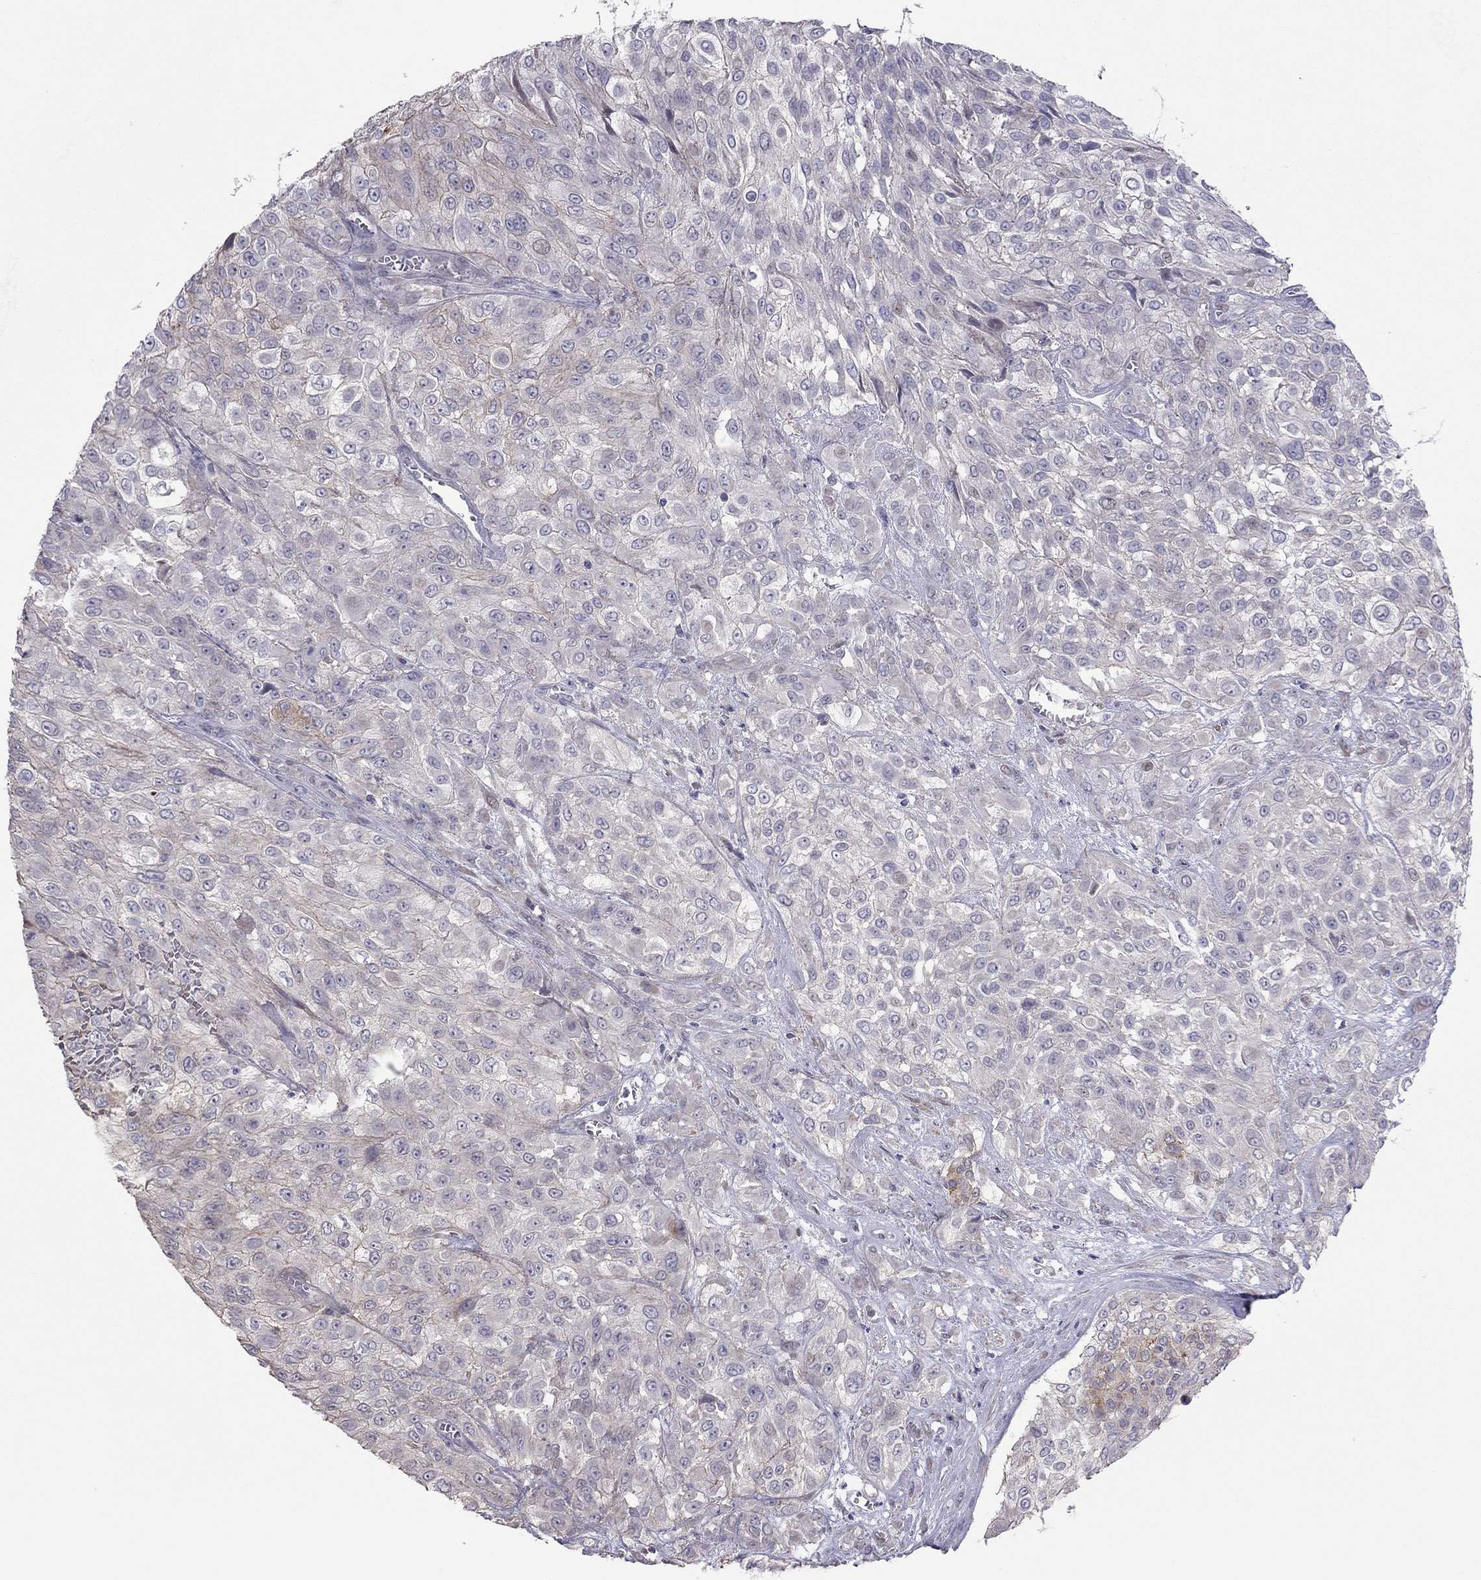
{"staining": {"intensity": "negative", "quantity": "none", "location": "none"}, "tissue": "urothelial cancer", "cell_type": "Tumor cells", "image_type": "cancer", "snomed": [{"axis": "morphology", "description": "Urothelial carcinoma, High grade"}, {"axis": "topography", "description": "Urinary bladder"}], "caption": "Urothelial cancer was stained to show a protein in brown. There is no significant staining in tumor cells.", "gene": "SYTL2", "patient": {"sex": "male", "age": 57}}